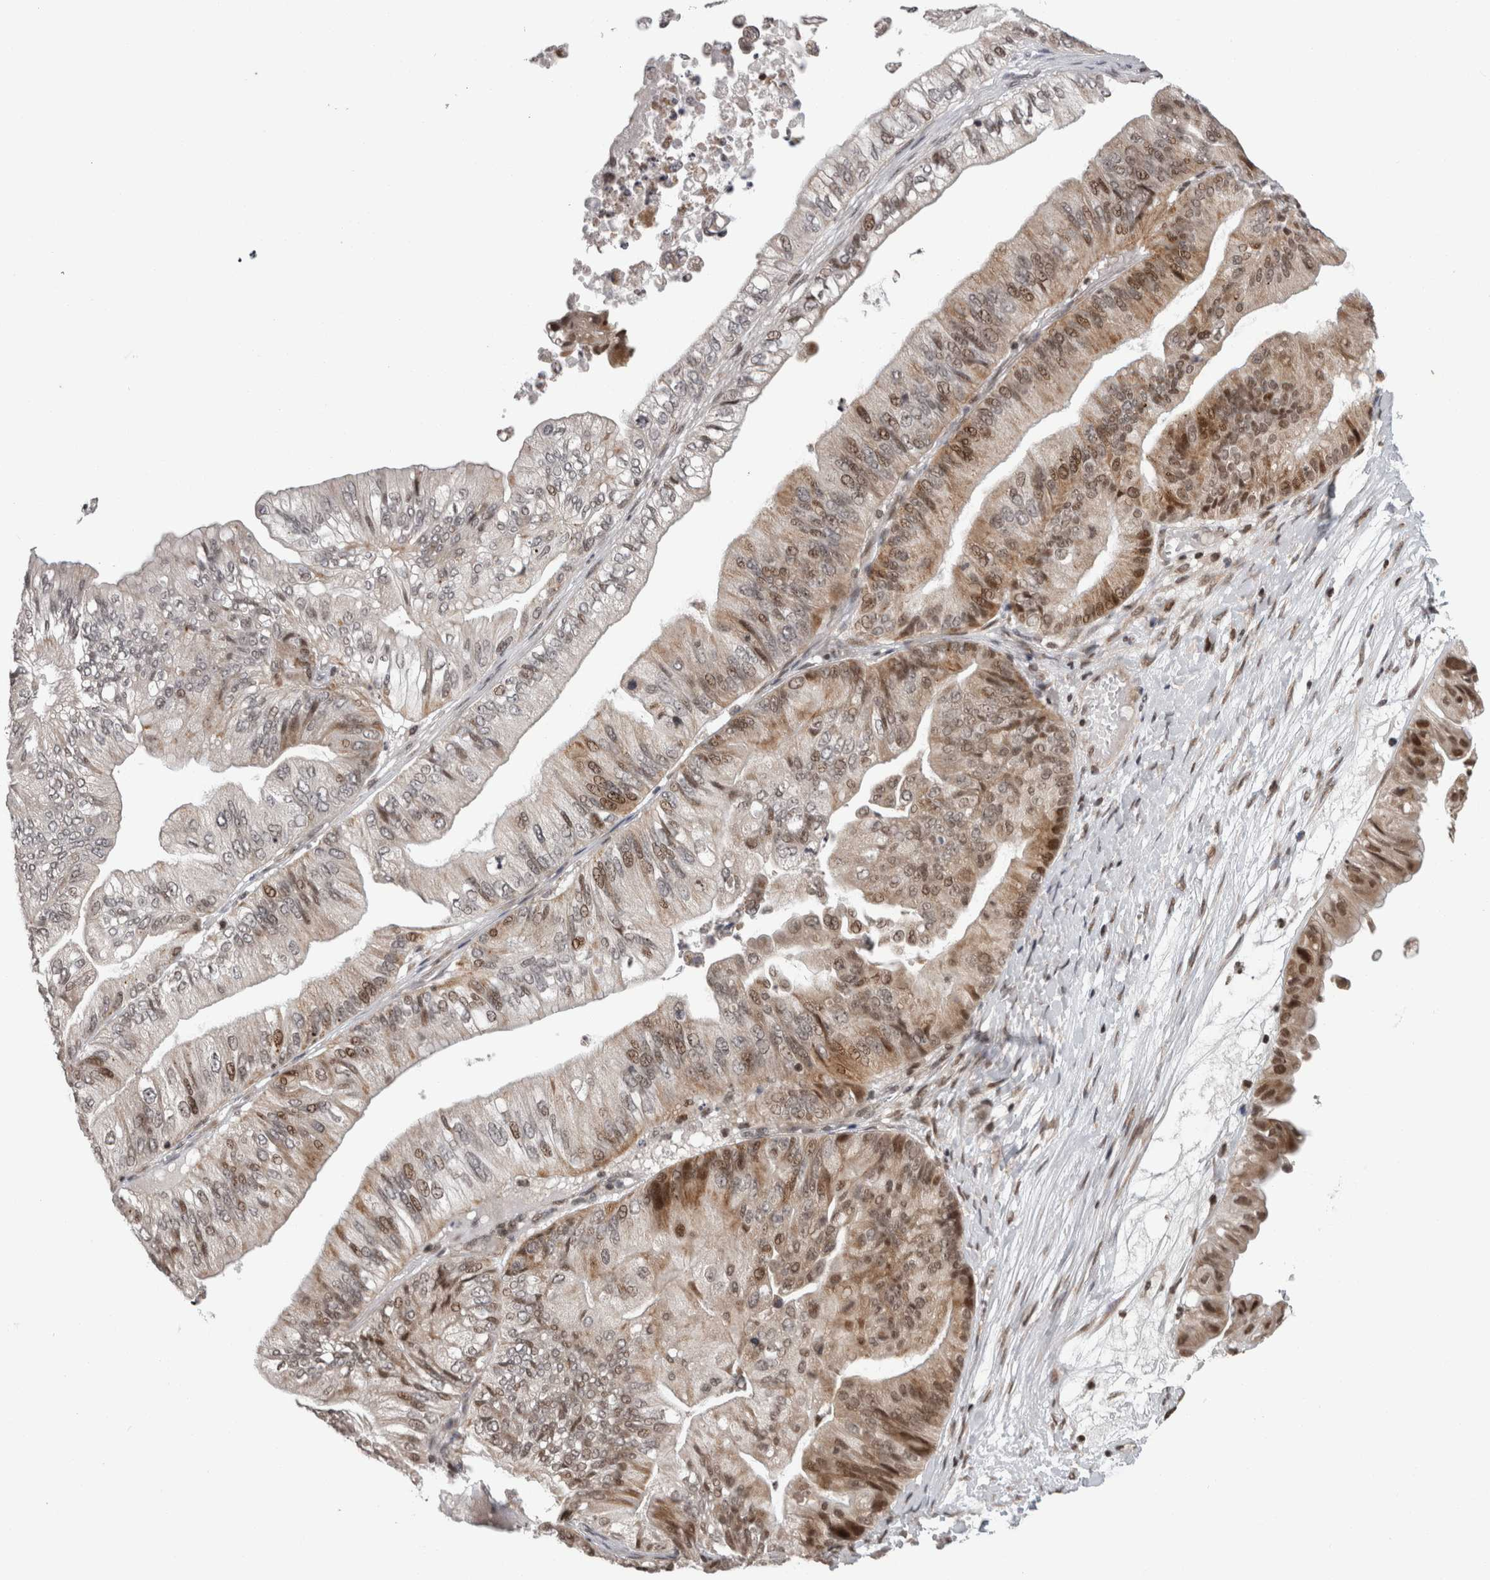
{"staining": {"intensity": "moderate", "quantity": "25%-75%", "location": "cytoplasmic/membranous,nuclear"}, "tissue": "ovarian cancer", "cell_type": "Tumor cells", "image_type": "cancer", "snomed": [{"axis": "morphology", "description": "Cystadenocarcinoma, mucinous, NOS"}, {"axis": "topography", "description": "Ovary"}], "caption": "Protein analysis of ovarian mucinous cystadenocarcinoma tissue demonstrates moderate cytoplasmic/membranous and nuclear positivity in approximately 25%-75% of tumor cells.", "gene": "ZBTB11", "patient": {"sex": "female", "age": 61}}